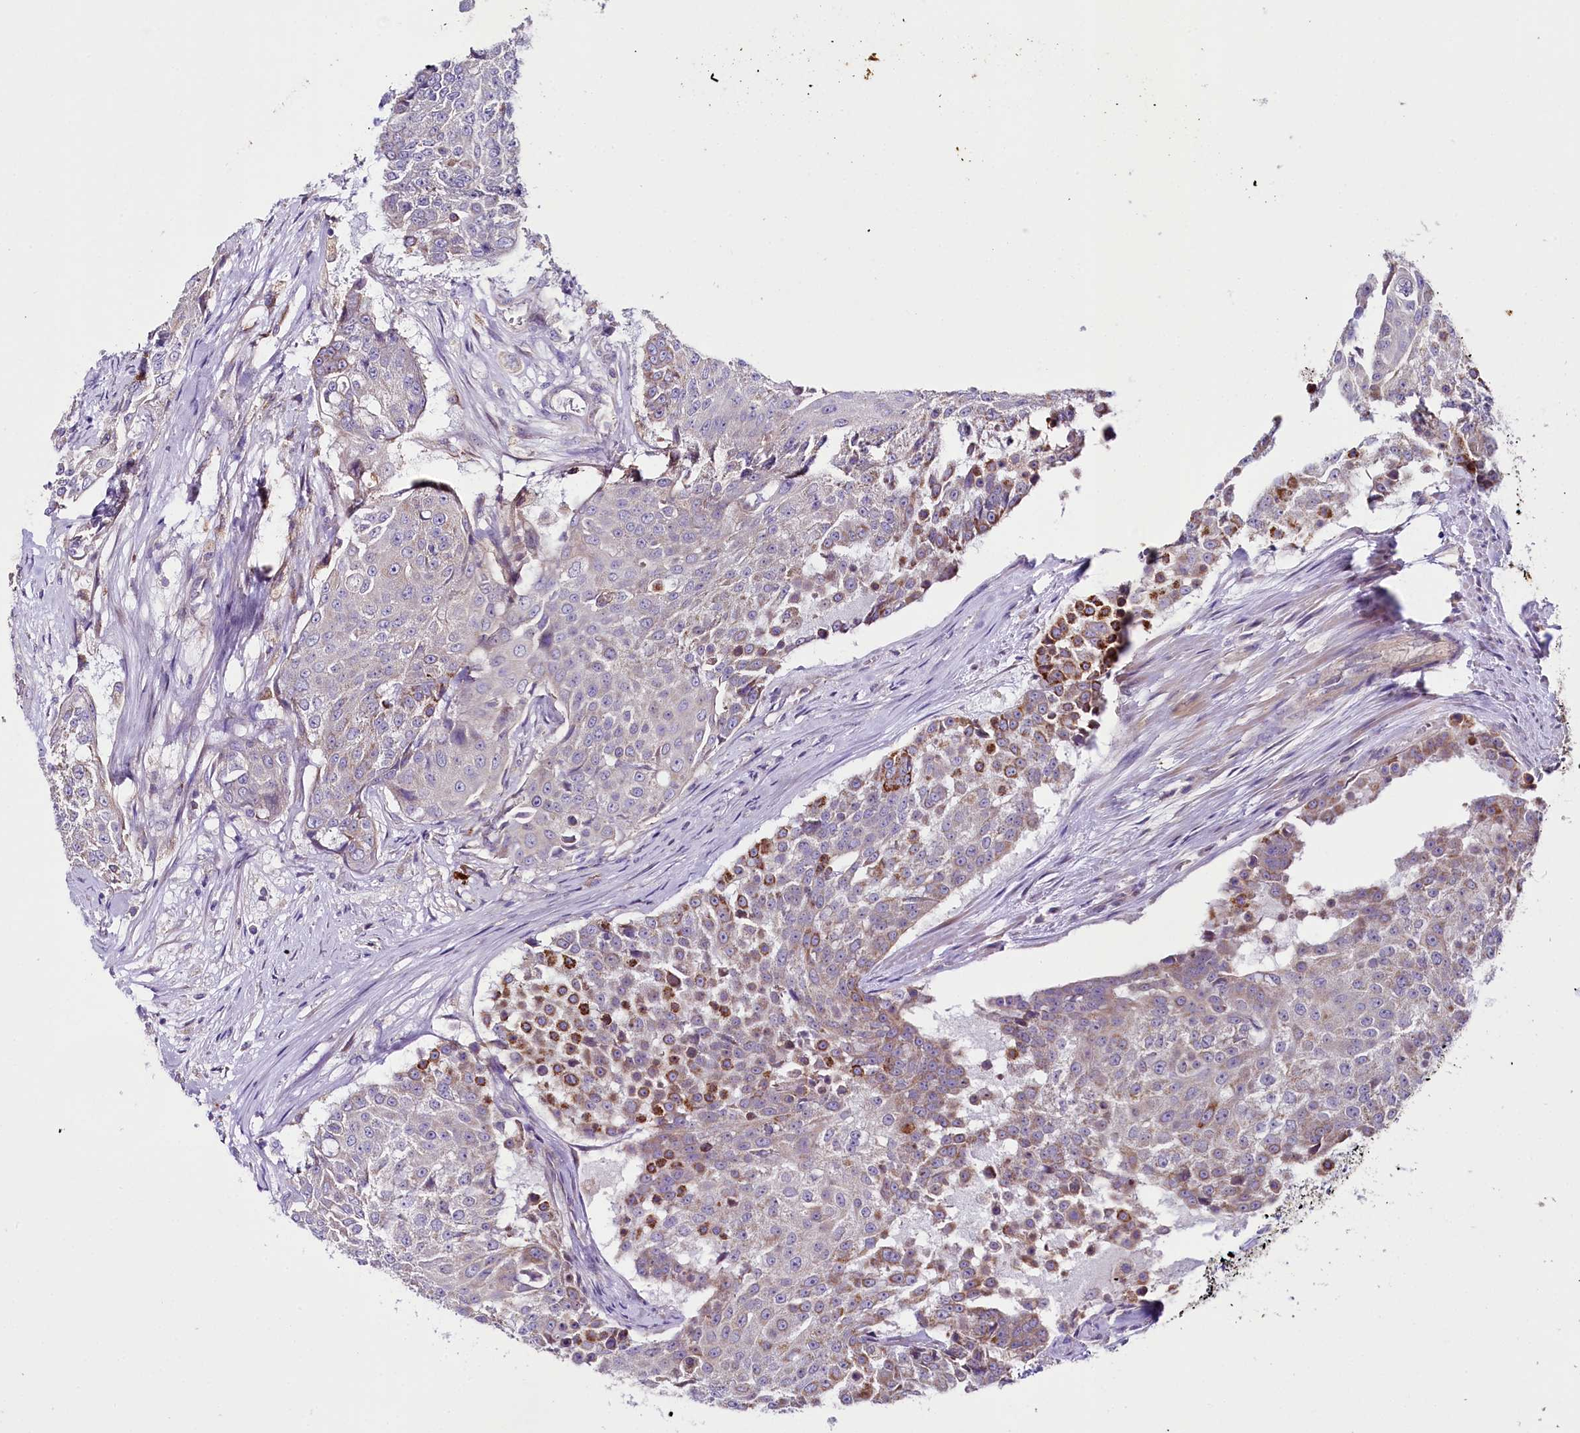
{"staining": {"intensity": "moderate", "quantity": "<25%", "location": "cytoplasmic/membranous"}, "tissue": "urothelial cancer", "cell_type": "Tumor cells", "image_type": "cancer", "snomed": [{"axis": "morphology", "description": "Urothelial carcinoma, High grade"}, {"axis": "topography", "description": "Urinary bladder"}], "caption": "This is a histology image of IHC staining of urothelial carcinoma (high-grade), which shows moderate positivity in the cytoplasmic/membranous of tumor cells.", "gene": "SACM1L", "patient": {"sex": "female", "age": 63}}